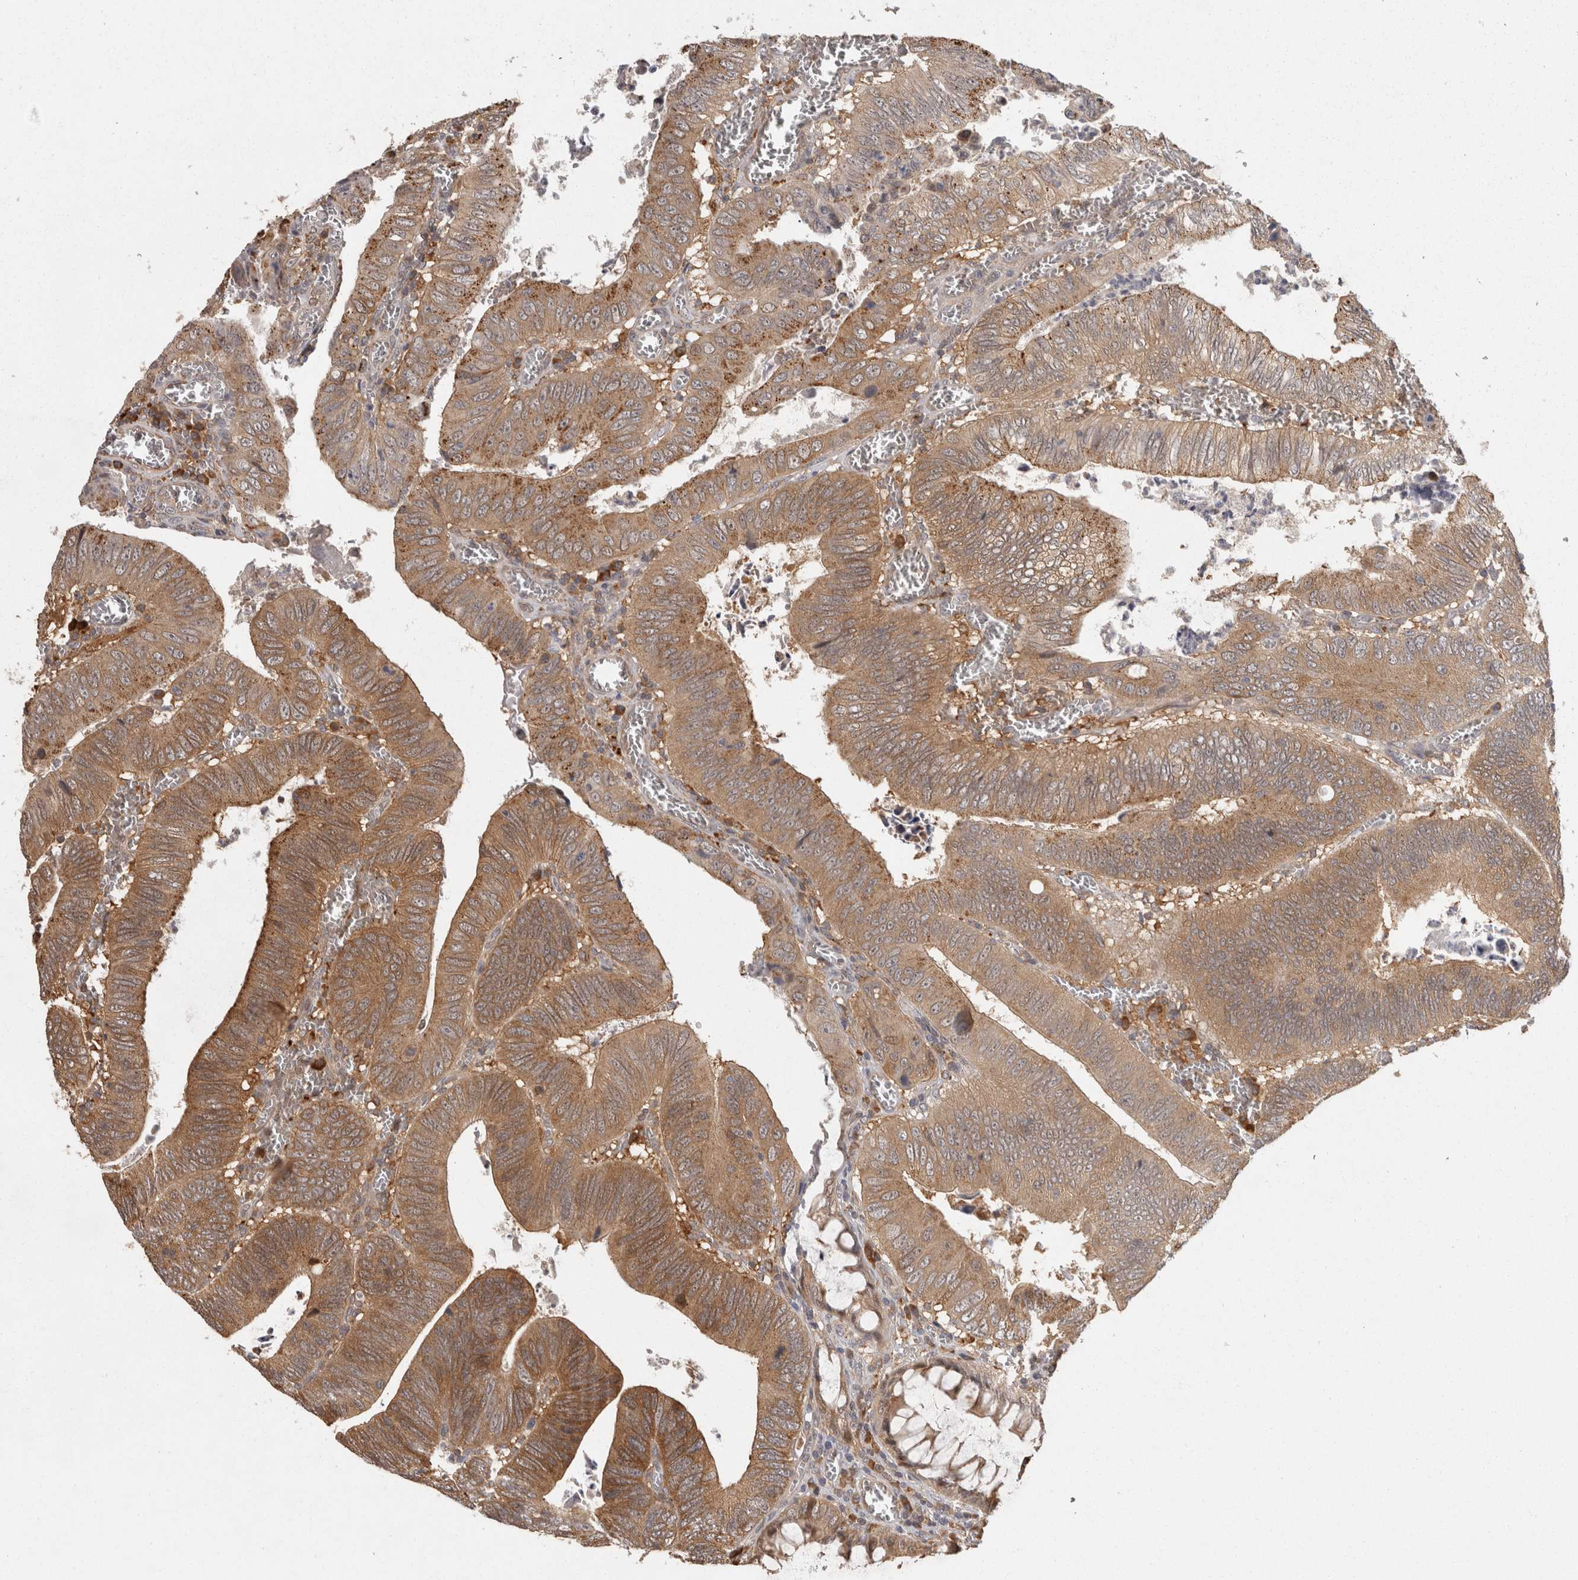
{"staining": {"intensity": "moderate", "quantity": ">75%", "location": "cytoplasmic/membranous"}, "tissue": "colorectal cancer", "cell_type": "Tumor cells", "image_type": "cancer", "snomed": [{"axis": "morphology", "description": "Inflammation, NOS"}, {"axis": "morphology", "description": "Adenocarcinoma, NOS"}, {"axis": "topography", "description": "Colon"}], "caption": "Brown immunohistochemical staining in colorectal cancer exhibits moderate cytoplasmic/membranous expression in approximately >75% of tumor cells.", "gene": "ACAT2", "patient": {"sex": "male", "age": 72}}